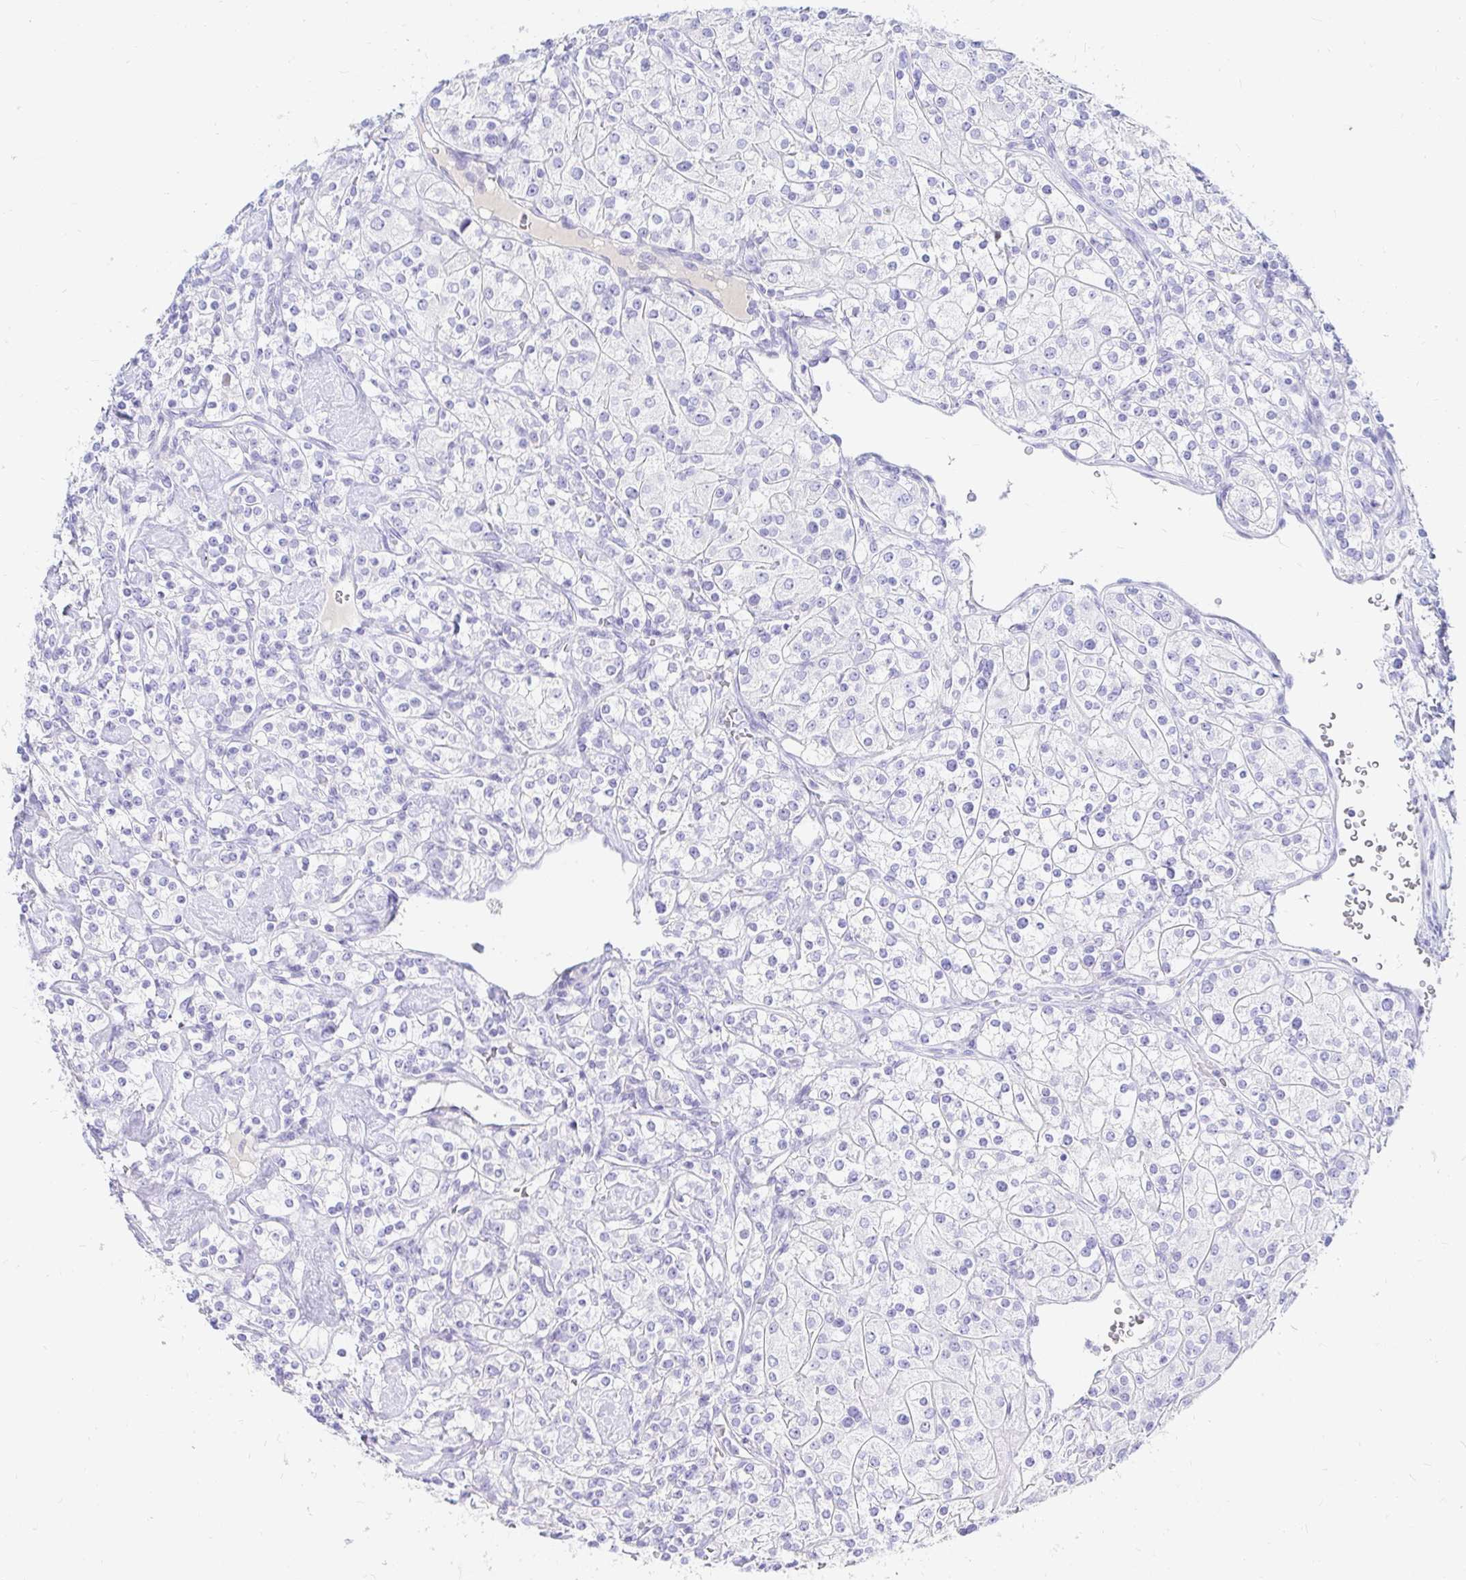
{"staining": {"intensity": "negative", "quantity": "none", "location": "none"}, "tissue": "renal cancer", "cell_type": "Tumor cells", "image_type": "cancer", "snomed": [{"axis": "morphology", "description": "Adenocarcinoma, NOS"}, {"axis": "topography", "description": "Kidney"}], "caption": "An immunohistochemistry photomicrograph of renal cancer (adenocarcinoma) is shown. There is no staining in tumor cells of renal cancer (adenocarcinoma). The staining was performed using DAB to visualize the protein expression in brown, while the nuclei were stained in blue with hematoxylin (Magnification: 20x).", "gene": "NR2E1", "patient": {"sex": "male", "age": 77}}